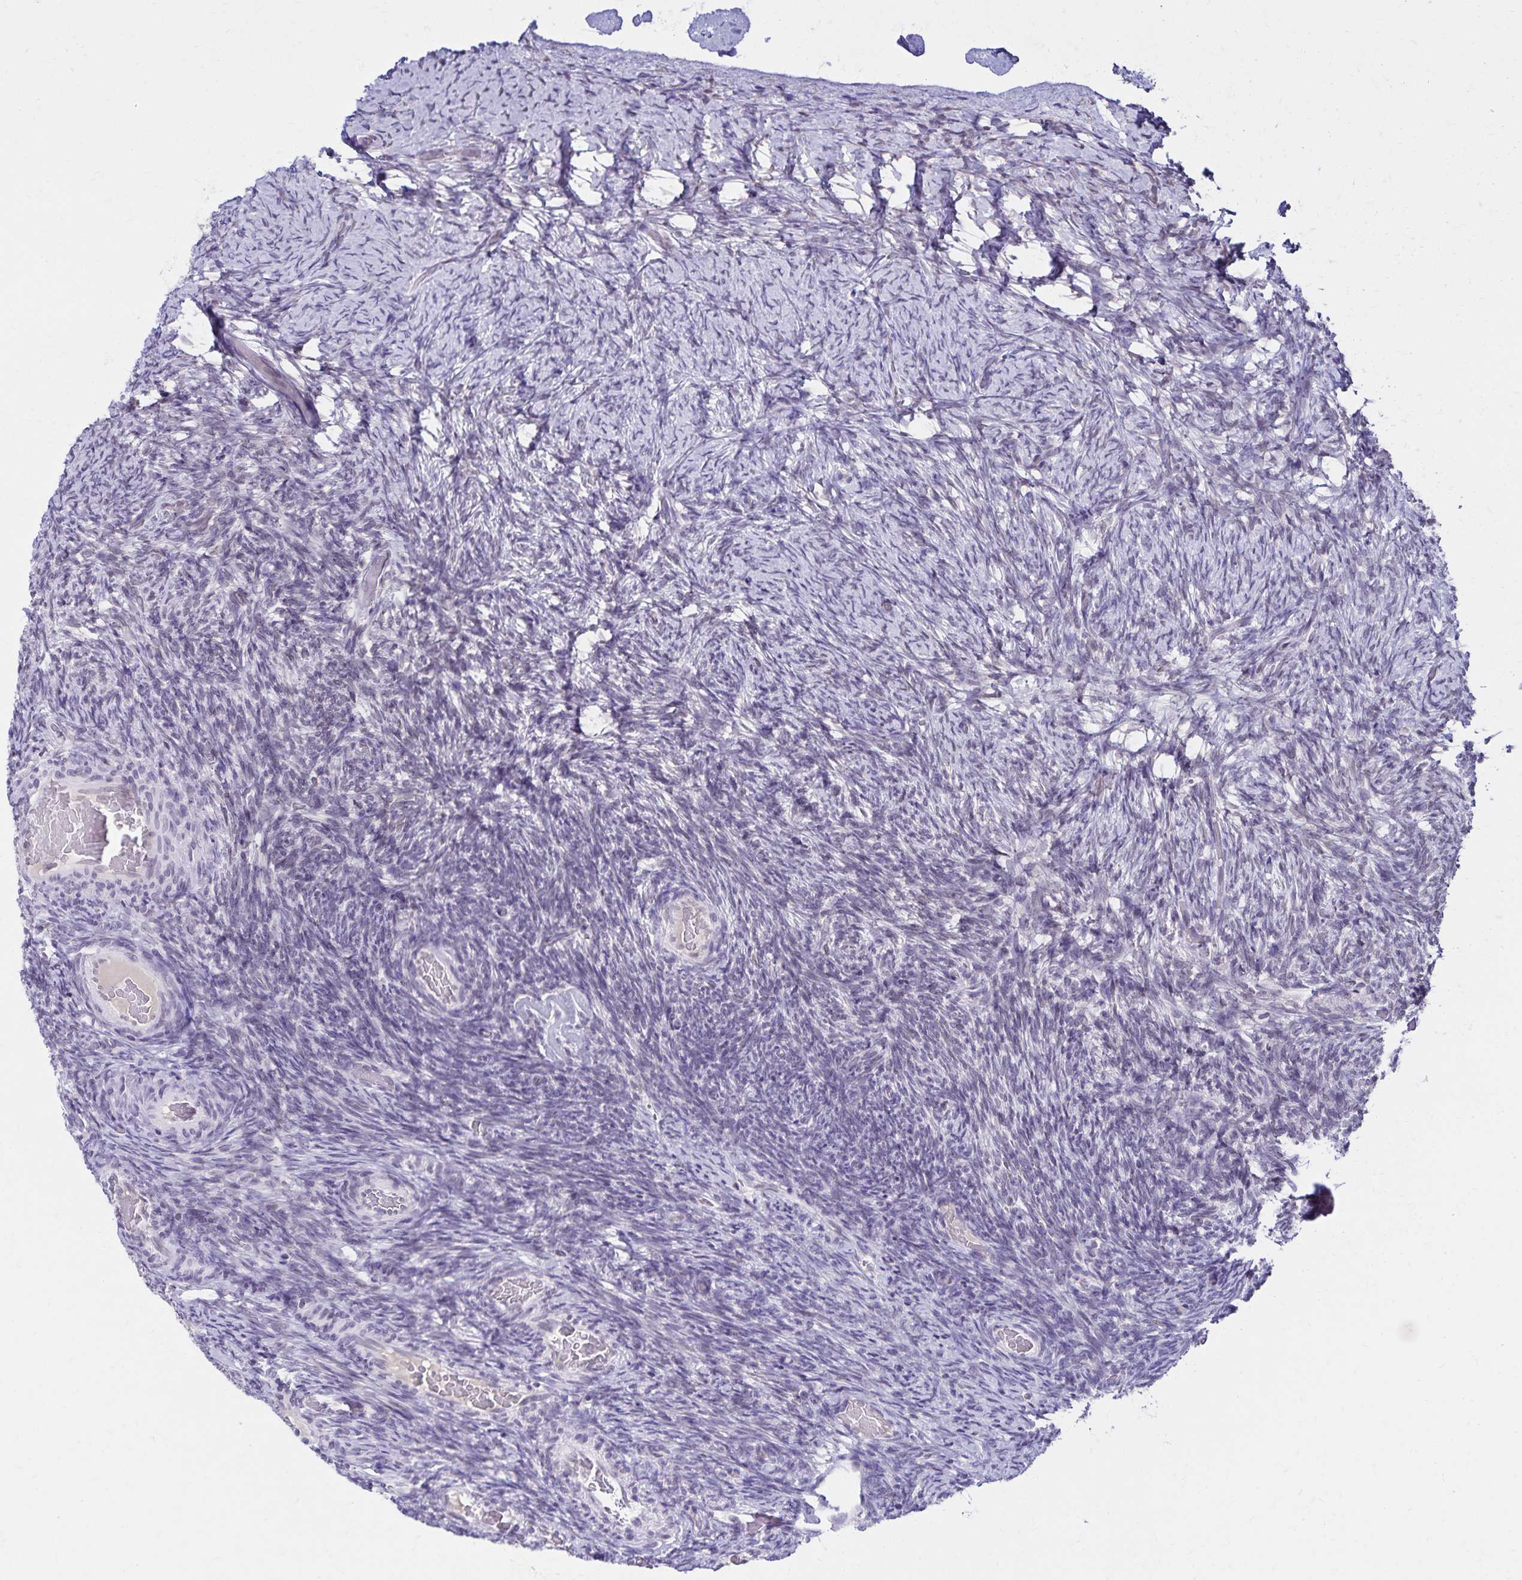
{"staining": {"intensity": "negative", "quantity": "none", "location": "none"}, "tissue": "ovary", "cell_type": "Follicle cells", "image_type": "normal", "snomed": [{"axis": "morphology", "description": "Normal tissue, NOS"}, {"axis": "topography", "description": "Ovary"}], "caption": "DAB immunohistochemical staining of unremarkable human ovary reveals no significant positivity in follicle cells. (Stains: DAB immunohistochemistry with hematoxylin counter stain, Microscopy: brightfield microscopy at high magnification).", "gene": "FAM166C", "patient": {"sex": "female", "age": 34}}